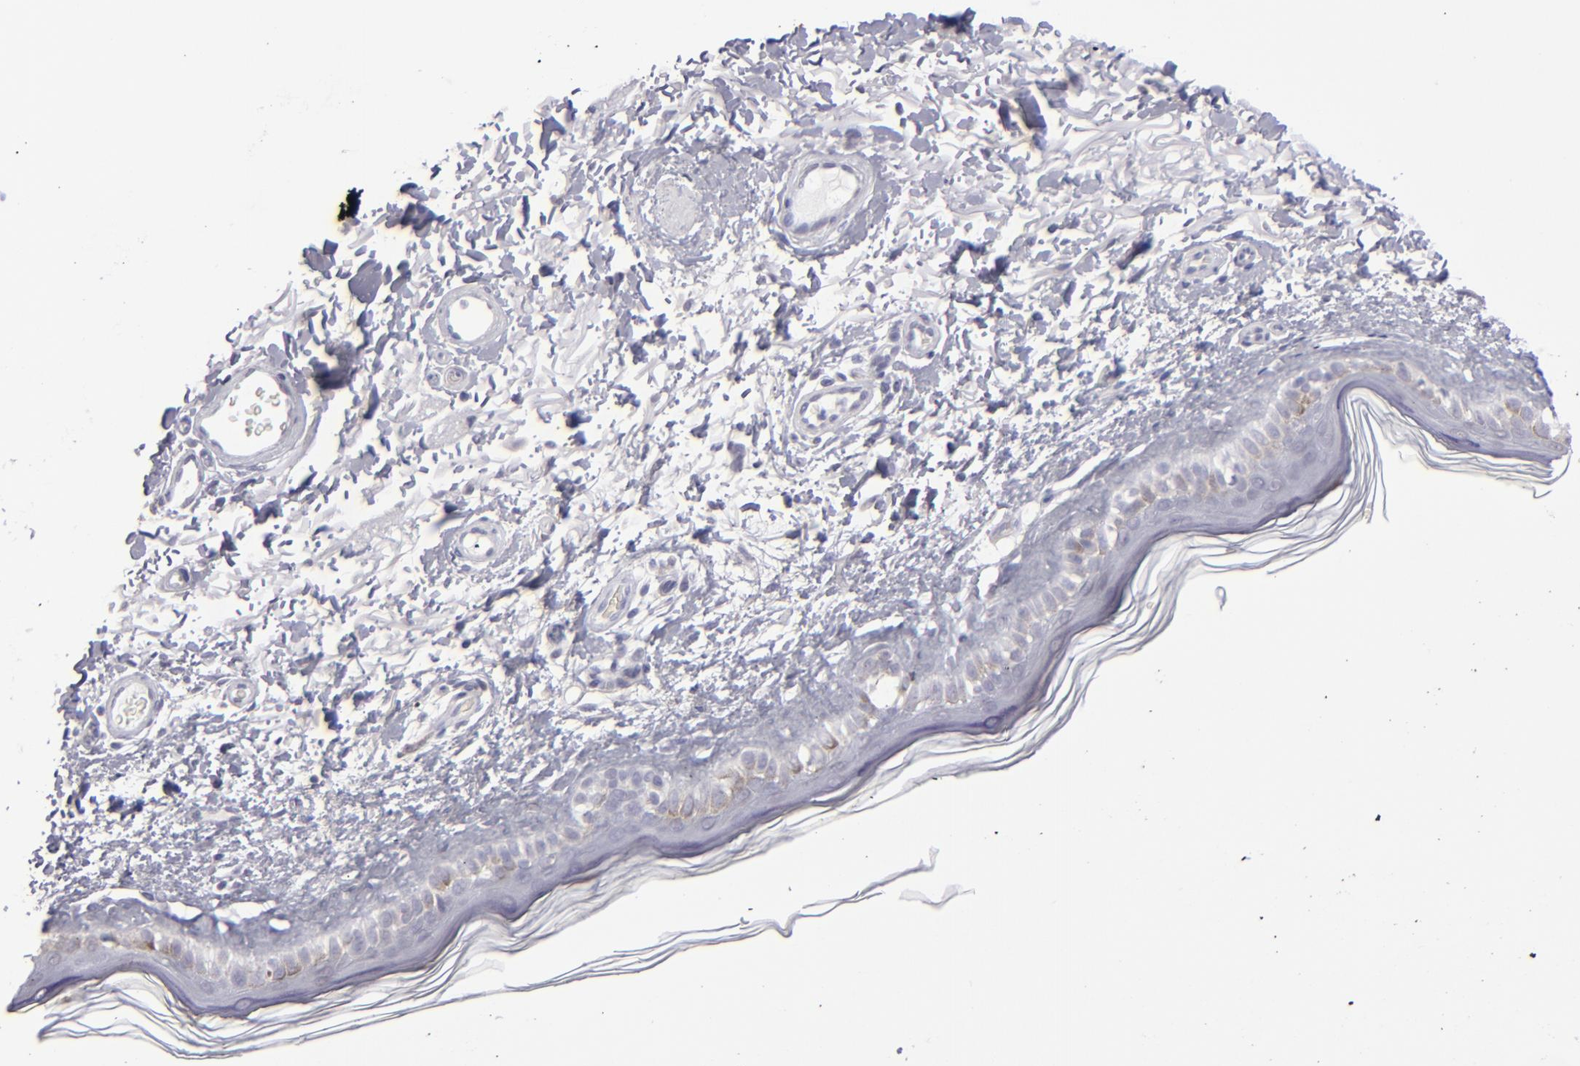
{"staining": {"intensity": "negative", "quantity": "none", "location": "none"}, "tissue": "skin", "cell_type": "Fibroblasts", "image_type": "normal", "snomed": [{"axis": "morphology", "description": "Normal tissue, NOS"}, {"axis": "topography", "description": "Skin"}], "caption": "DAB immunohistochemical staining of benign skin exhibits no significant positivity in fibroblasts.", "gene": "ALDOB", "patient": {"sex": "male", "age": 63}}